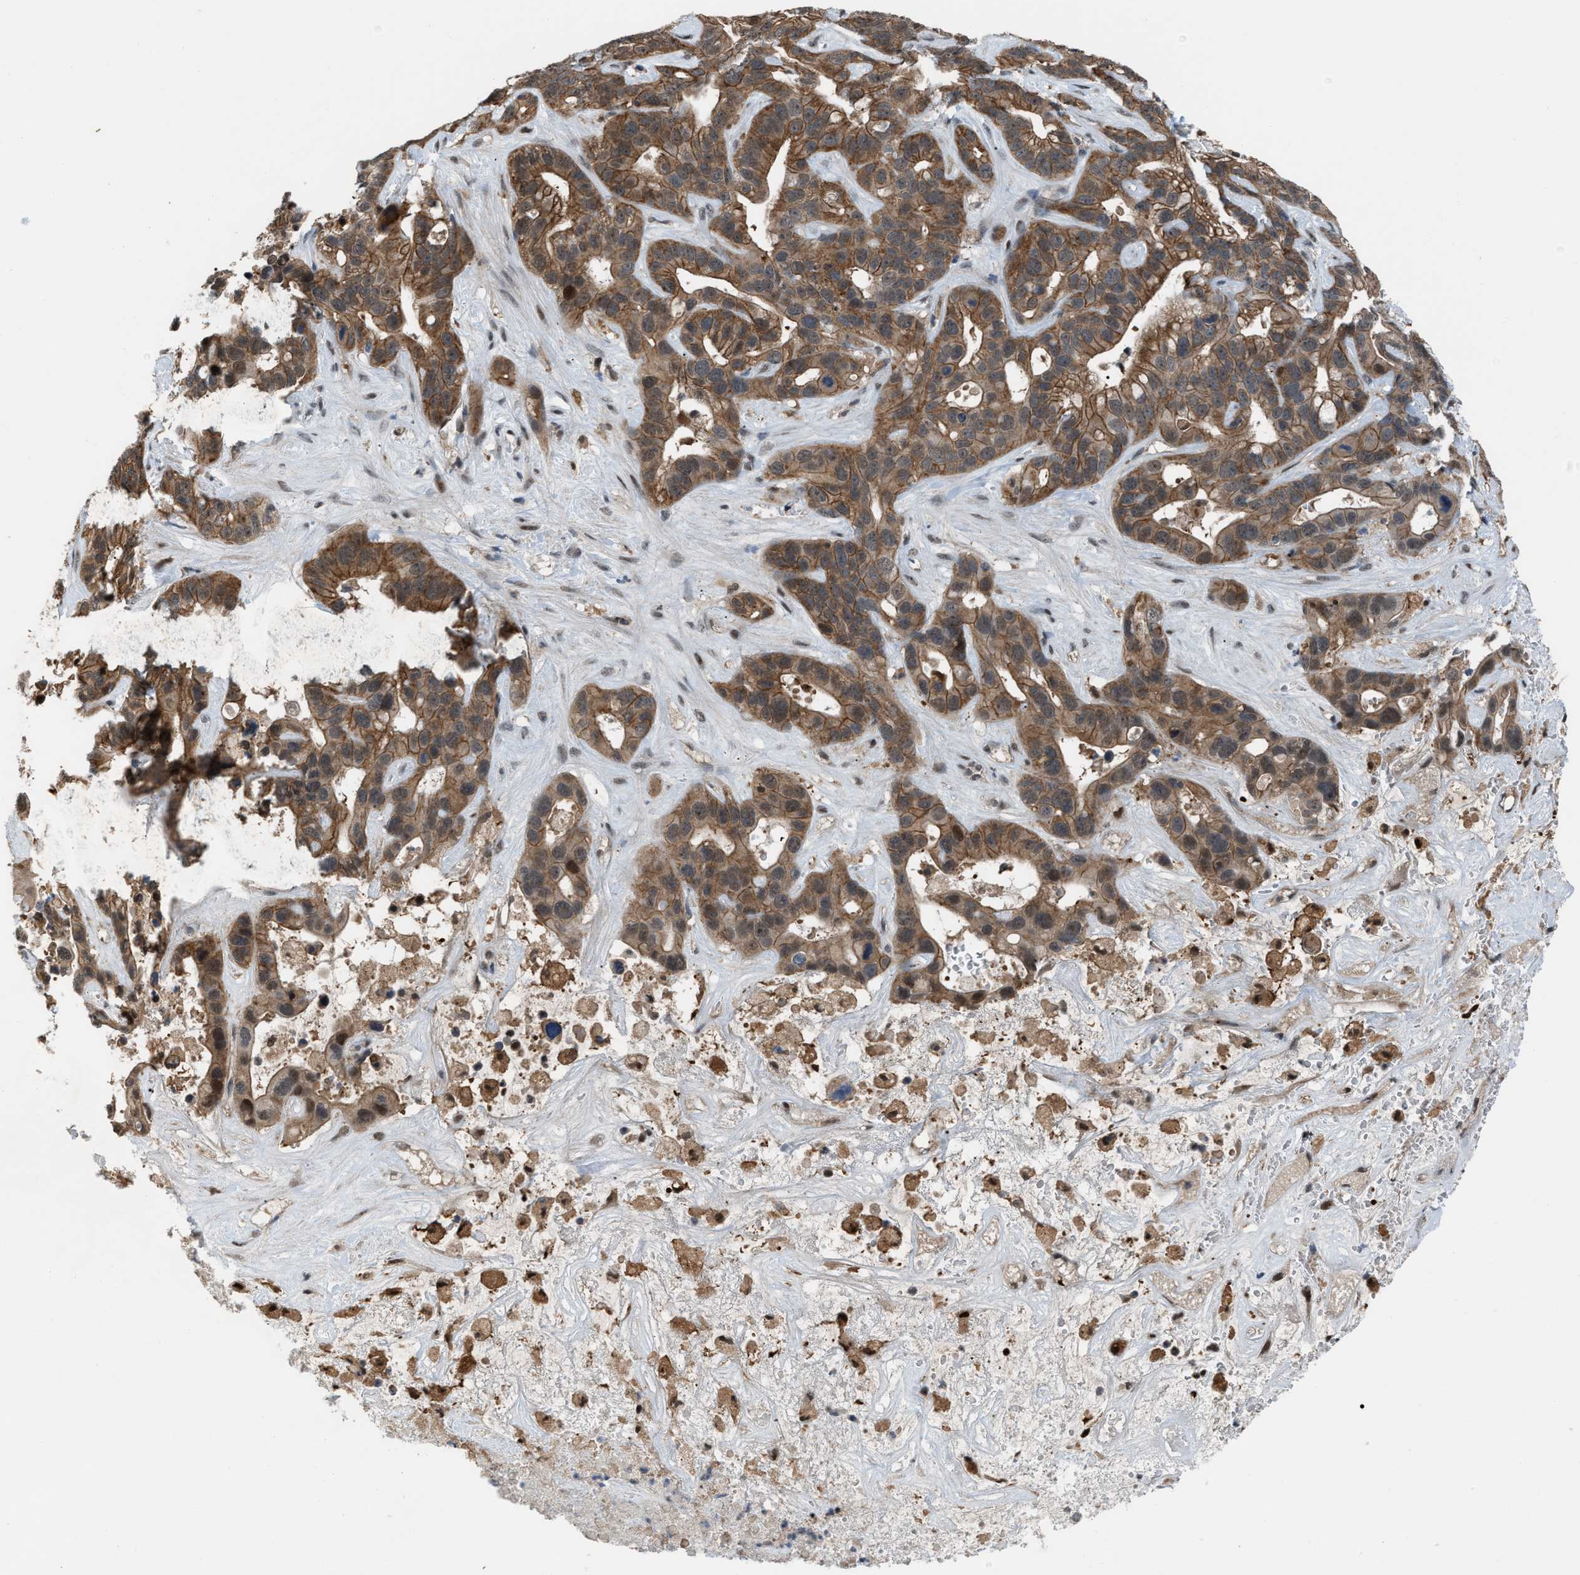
{"staining": {"intensity": "moderate", "quantity": ">75%", "location": "cytoplasmic/membranous,nuclear"}, "tissue": "liver cancer", "cell_type": "Tumor cells", "image_type": "cancer", "snomed": [{"axis": "morphology", "description": "Cholangiocarcinoma"}, {"axis": "topography", "description": "Liver"}], "caption": "A brown stain highlights moderate cytoplasmic/membranous and nuclear staining of a protein in liver cancer (cholangiocarcinoma) tumor cells.", "gene": "RFFL", "patient": {"sex": "female", "age": 65}}